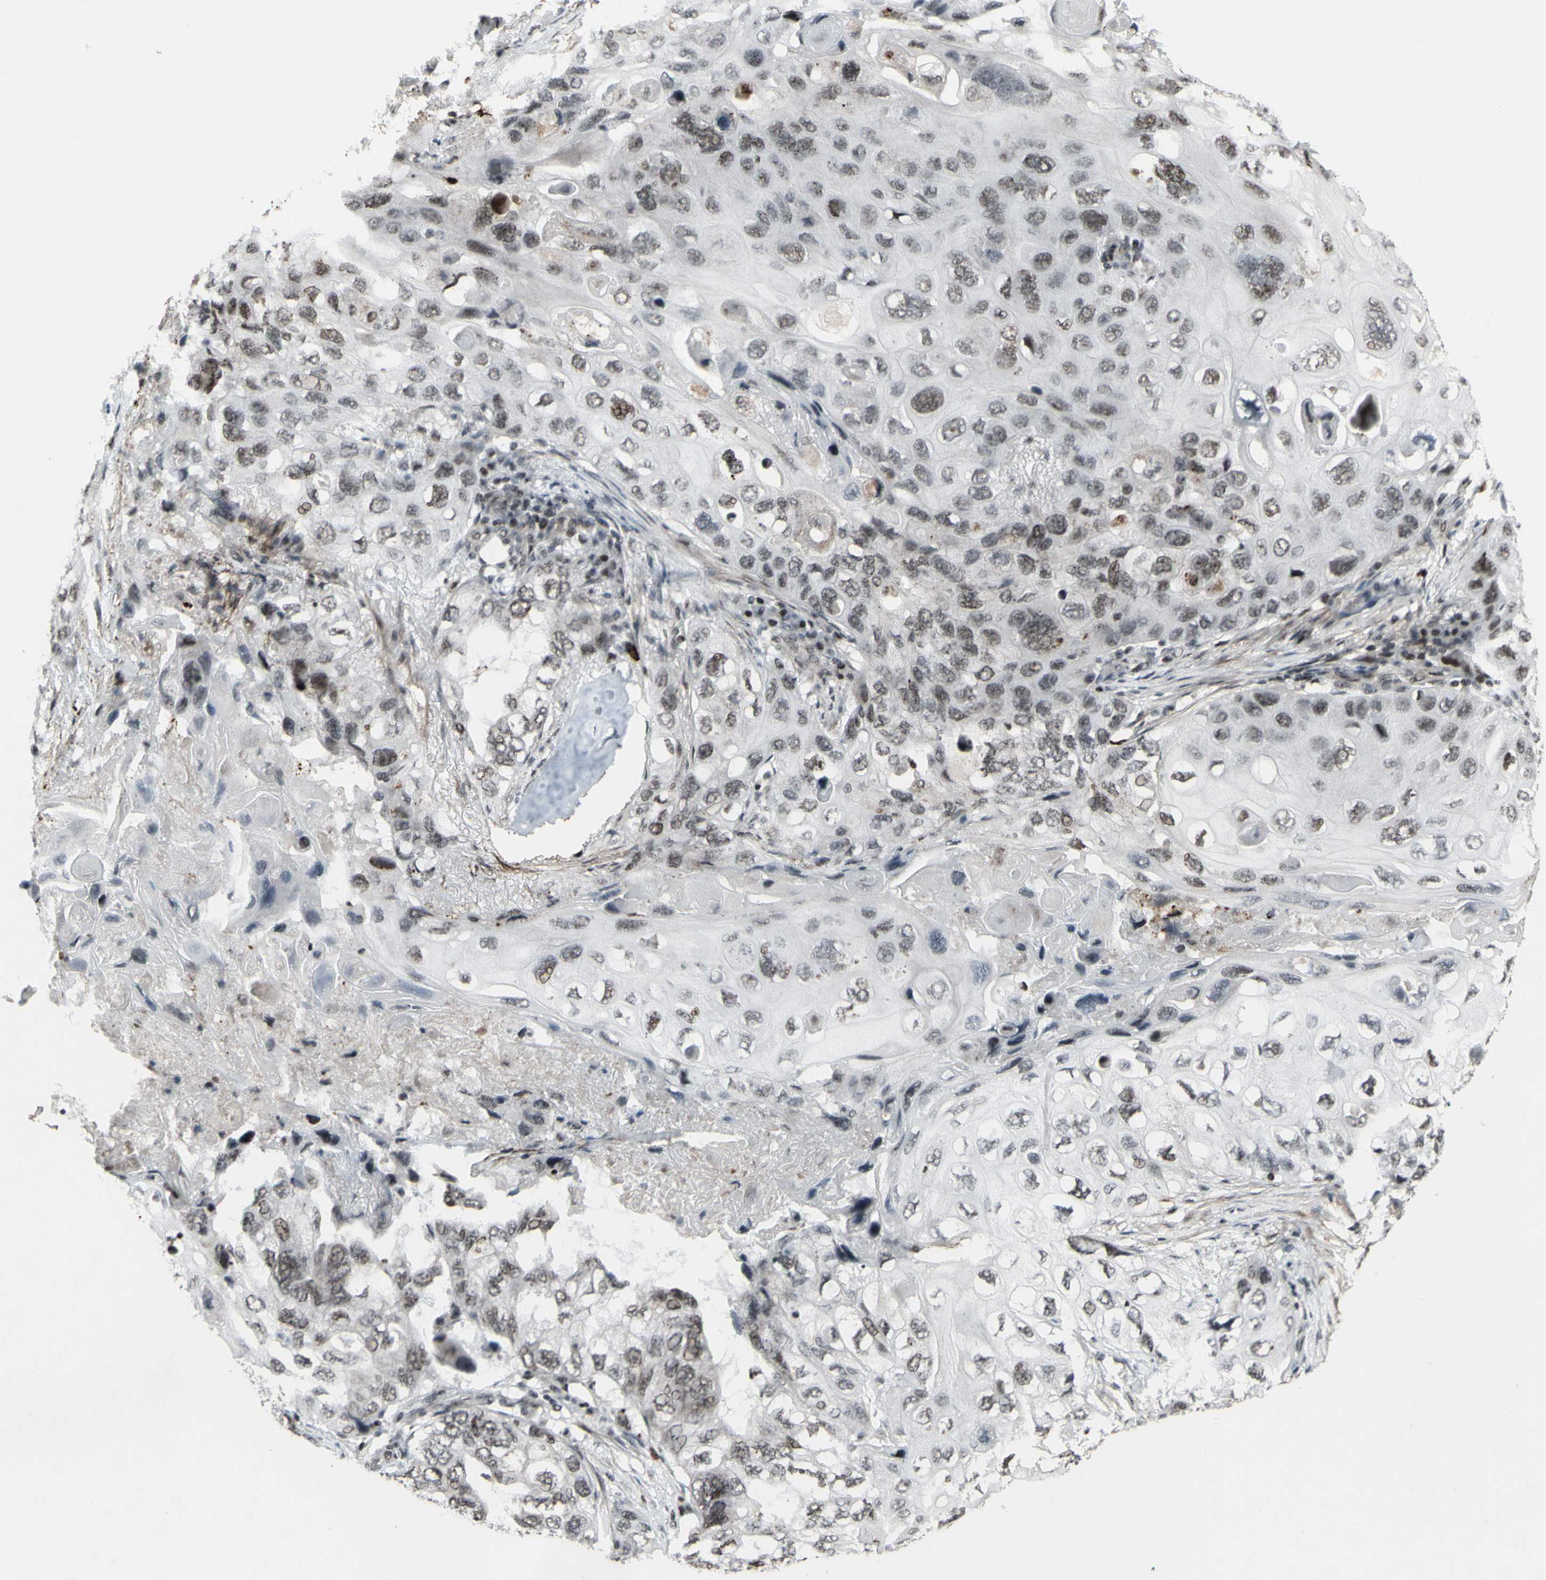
{"staining": {"intensity": "weak", "quantity": "25%-75%", "location": "nuclear"}, "tissue": "lung cancer", "cell_type": "Tumor cells", "image_type": "cancer", "snomed": [{"axis": "morphology", "description": "Squamous cell carcinoma, NOS"}, {"axis": "topography", "description": "Lung"}], "caption": "Protein analysis of lung cancer (squamous cell carcinoma) tissue demonstrates weak nuclear expression in approximately 25%-75% of tumor cells.", "gene": "SUPT6H", "patient": {"sex": "female", "age": 73}}